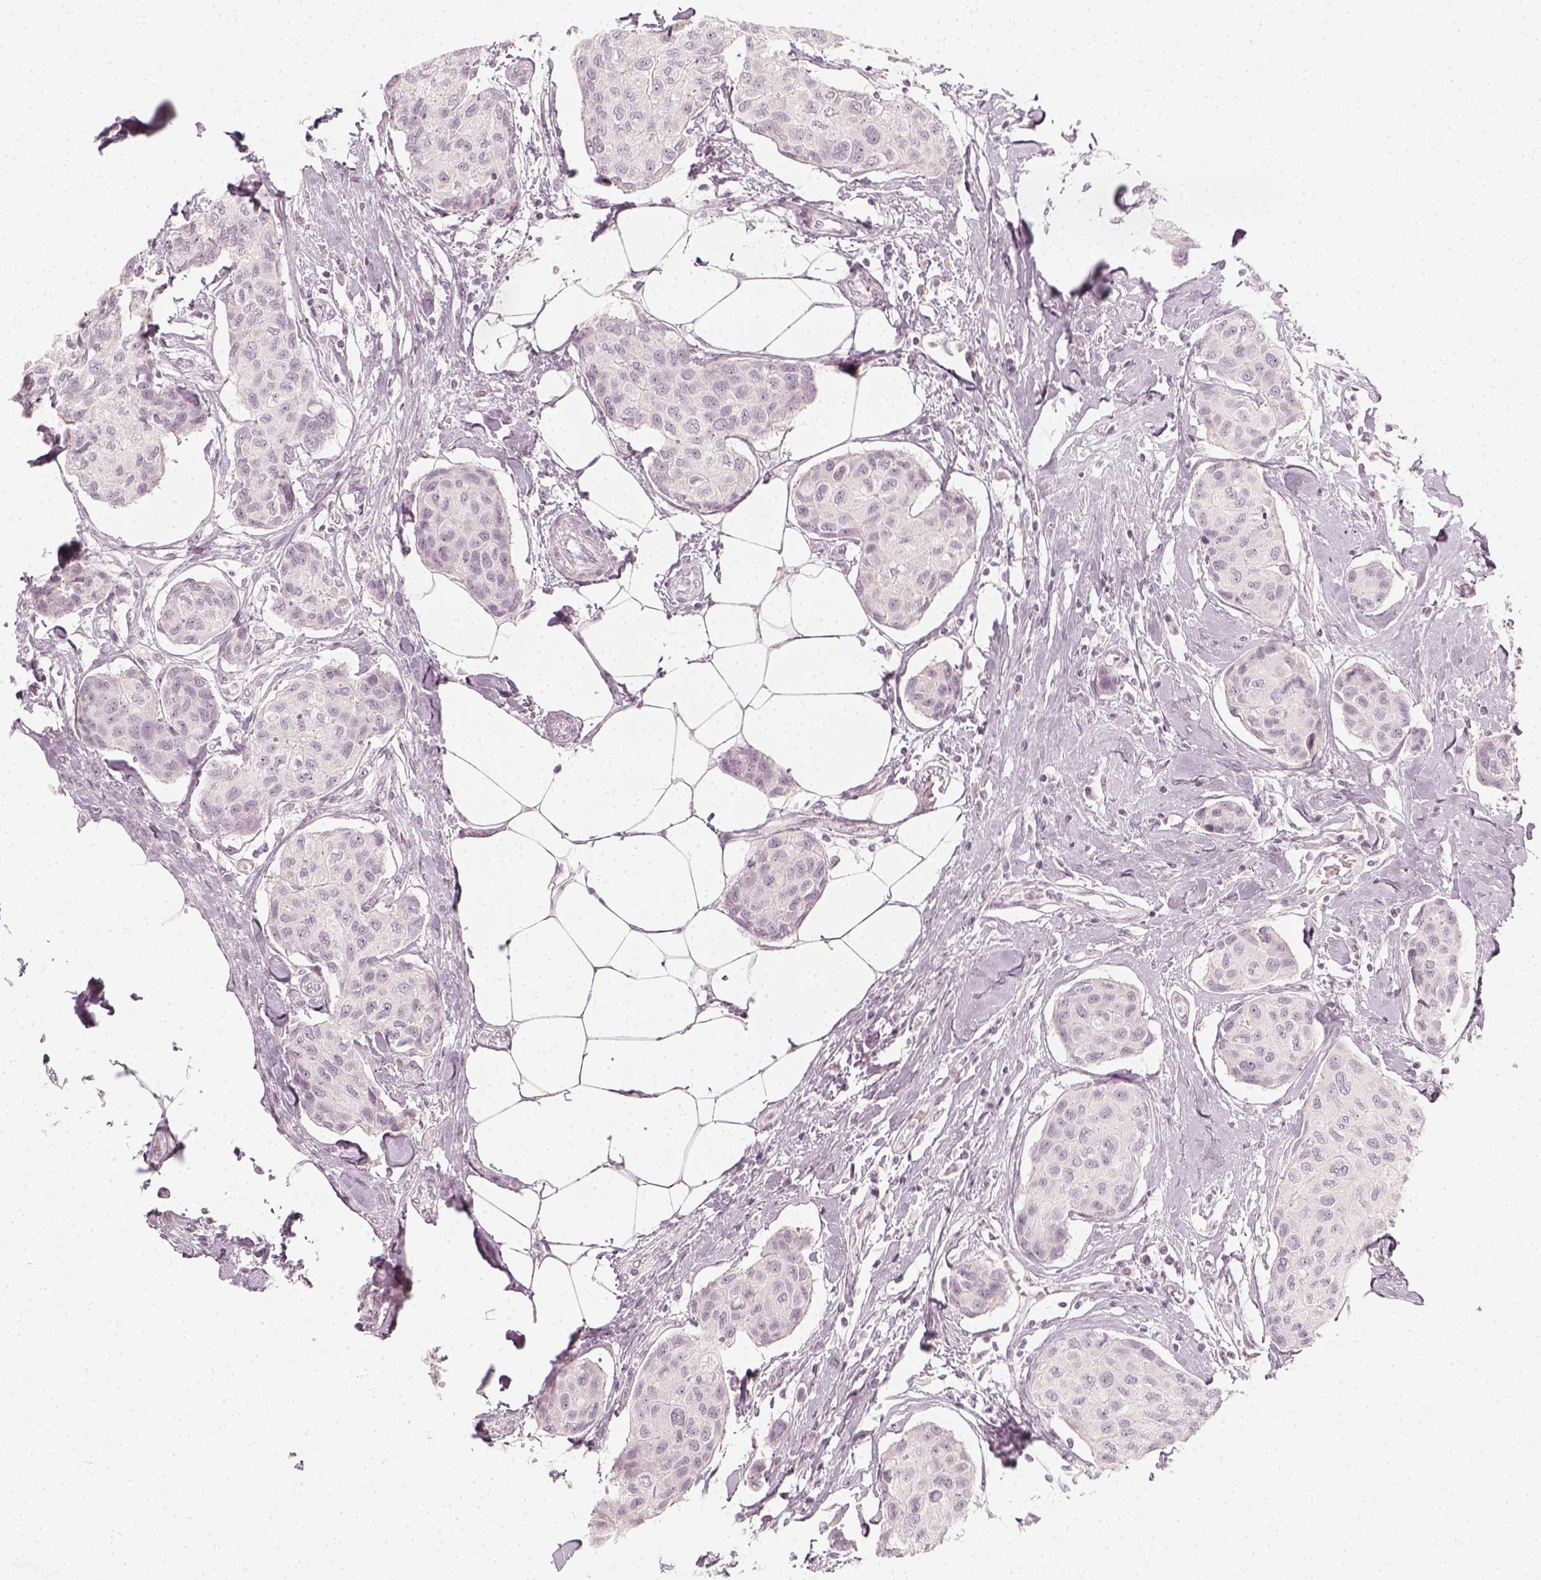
{"staining": {"intensity": "negative", "quantity": "none", "location": "none"}, "tissue": "breast cancer", "cell_type": "Tumor cells", "image_type": "cancer", "snomed": [{"axis": "morphology", "description": "Duct carcinoma"}, {"axis": "topography", "description": "Breast"}], "caption": "The photomicrograph shows no significant expression in tumor cells of infiltrating ductal carcinoma (breast).", "gene": "KRTAP2-1", "patient": {"sex": "female", "age": 80}}